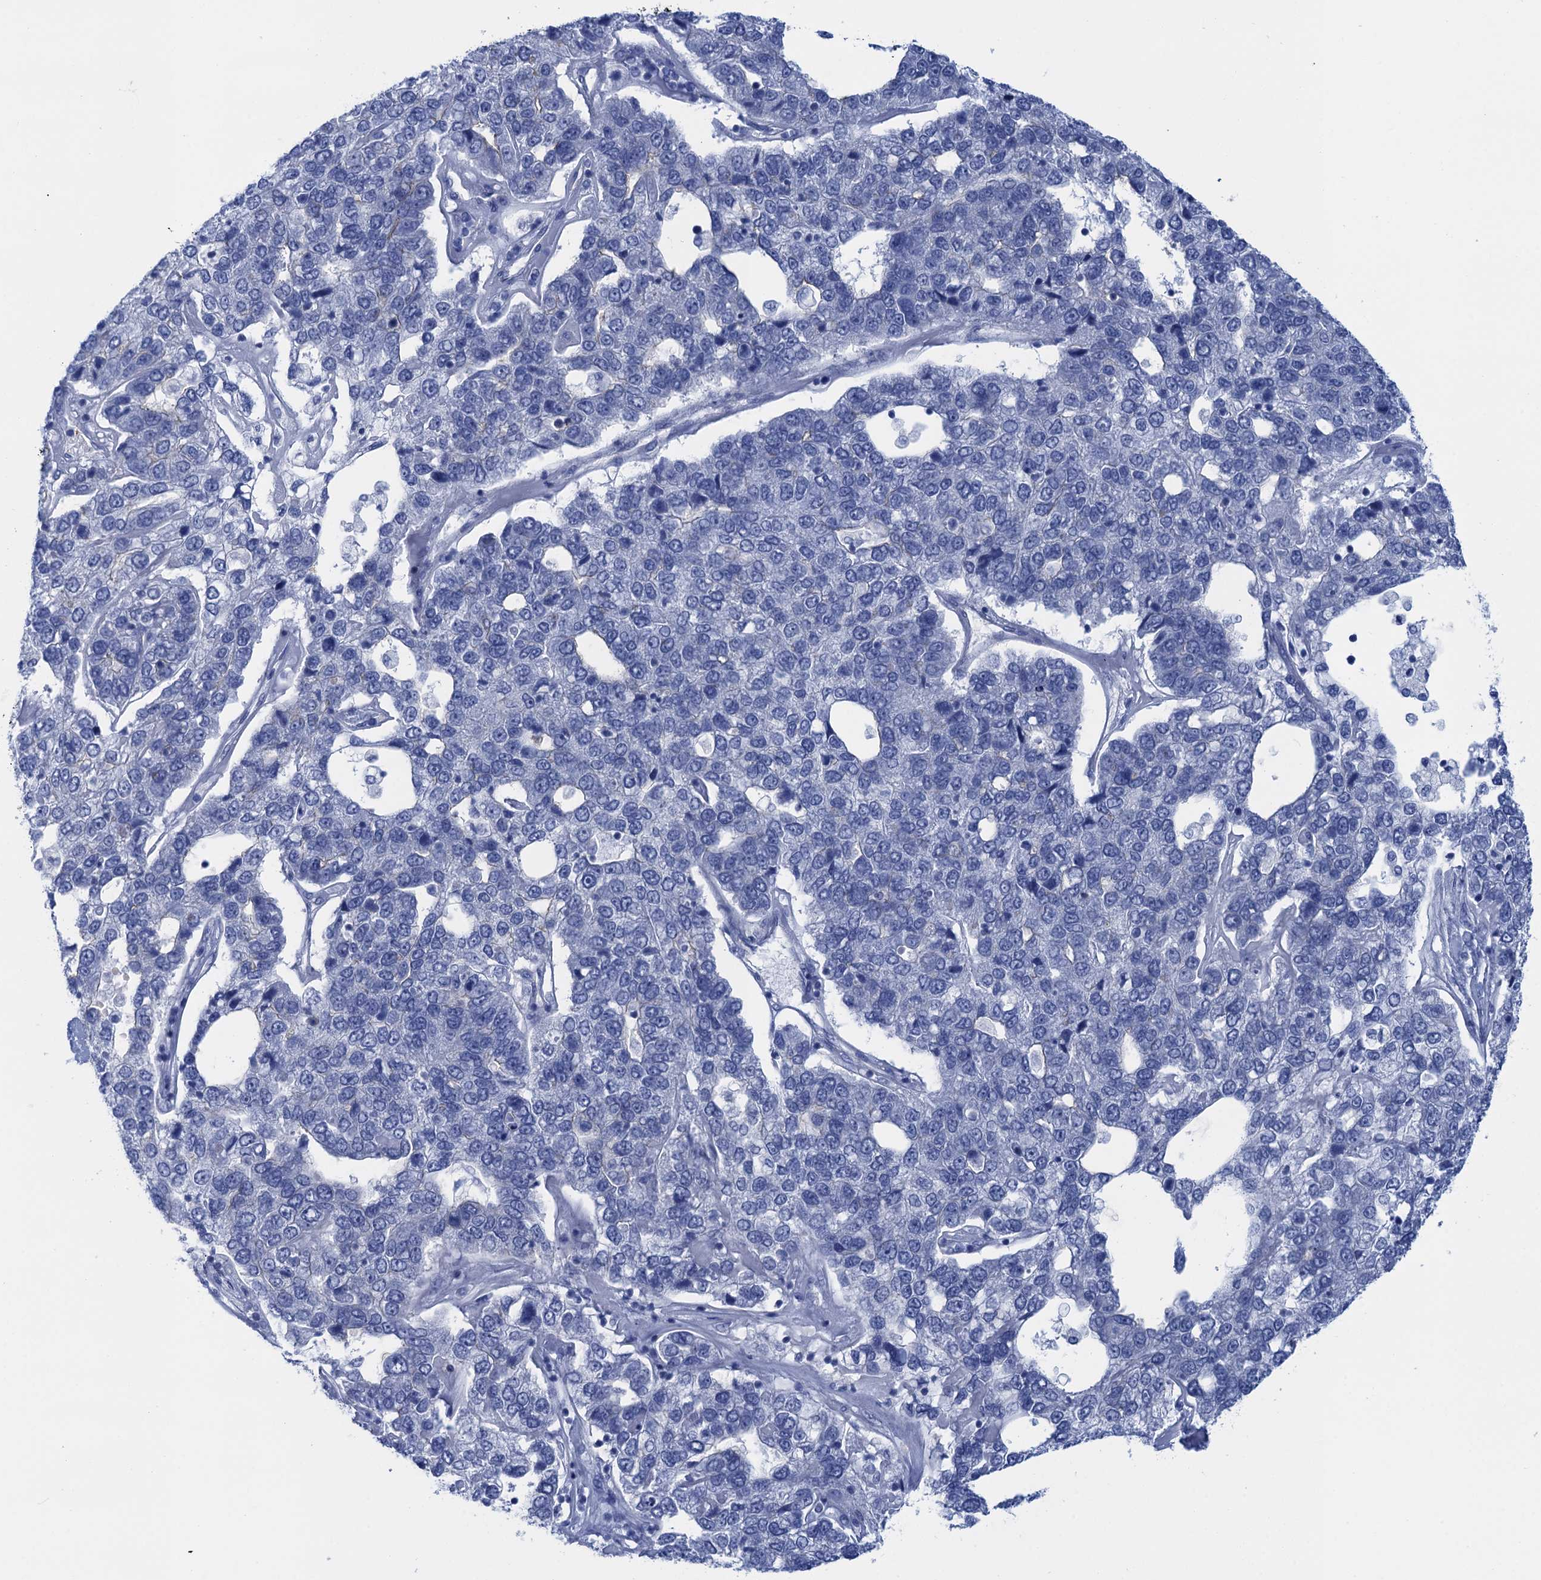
{"staining": {"intensity": "negative", "quantity": "none", "location": "none"}, "tissue": "pancreatic cancer", "cell_type": "Tumor cells", "image_type": "cancer", "snomed": [{"axis": "morphology", "description": "Adenocarcinoma, NOS"}, {"axis": "topography", "description": "Pancreas"}], "caption": "Tumor cells are negative for protein expression in human pancreatic cancer (adenocarcinoma).", "gene": "CALML5", "patient": {"sex": "female", "age": 61}}